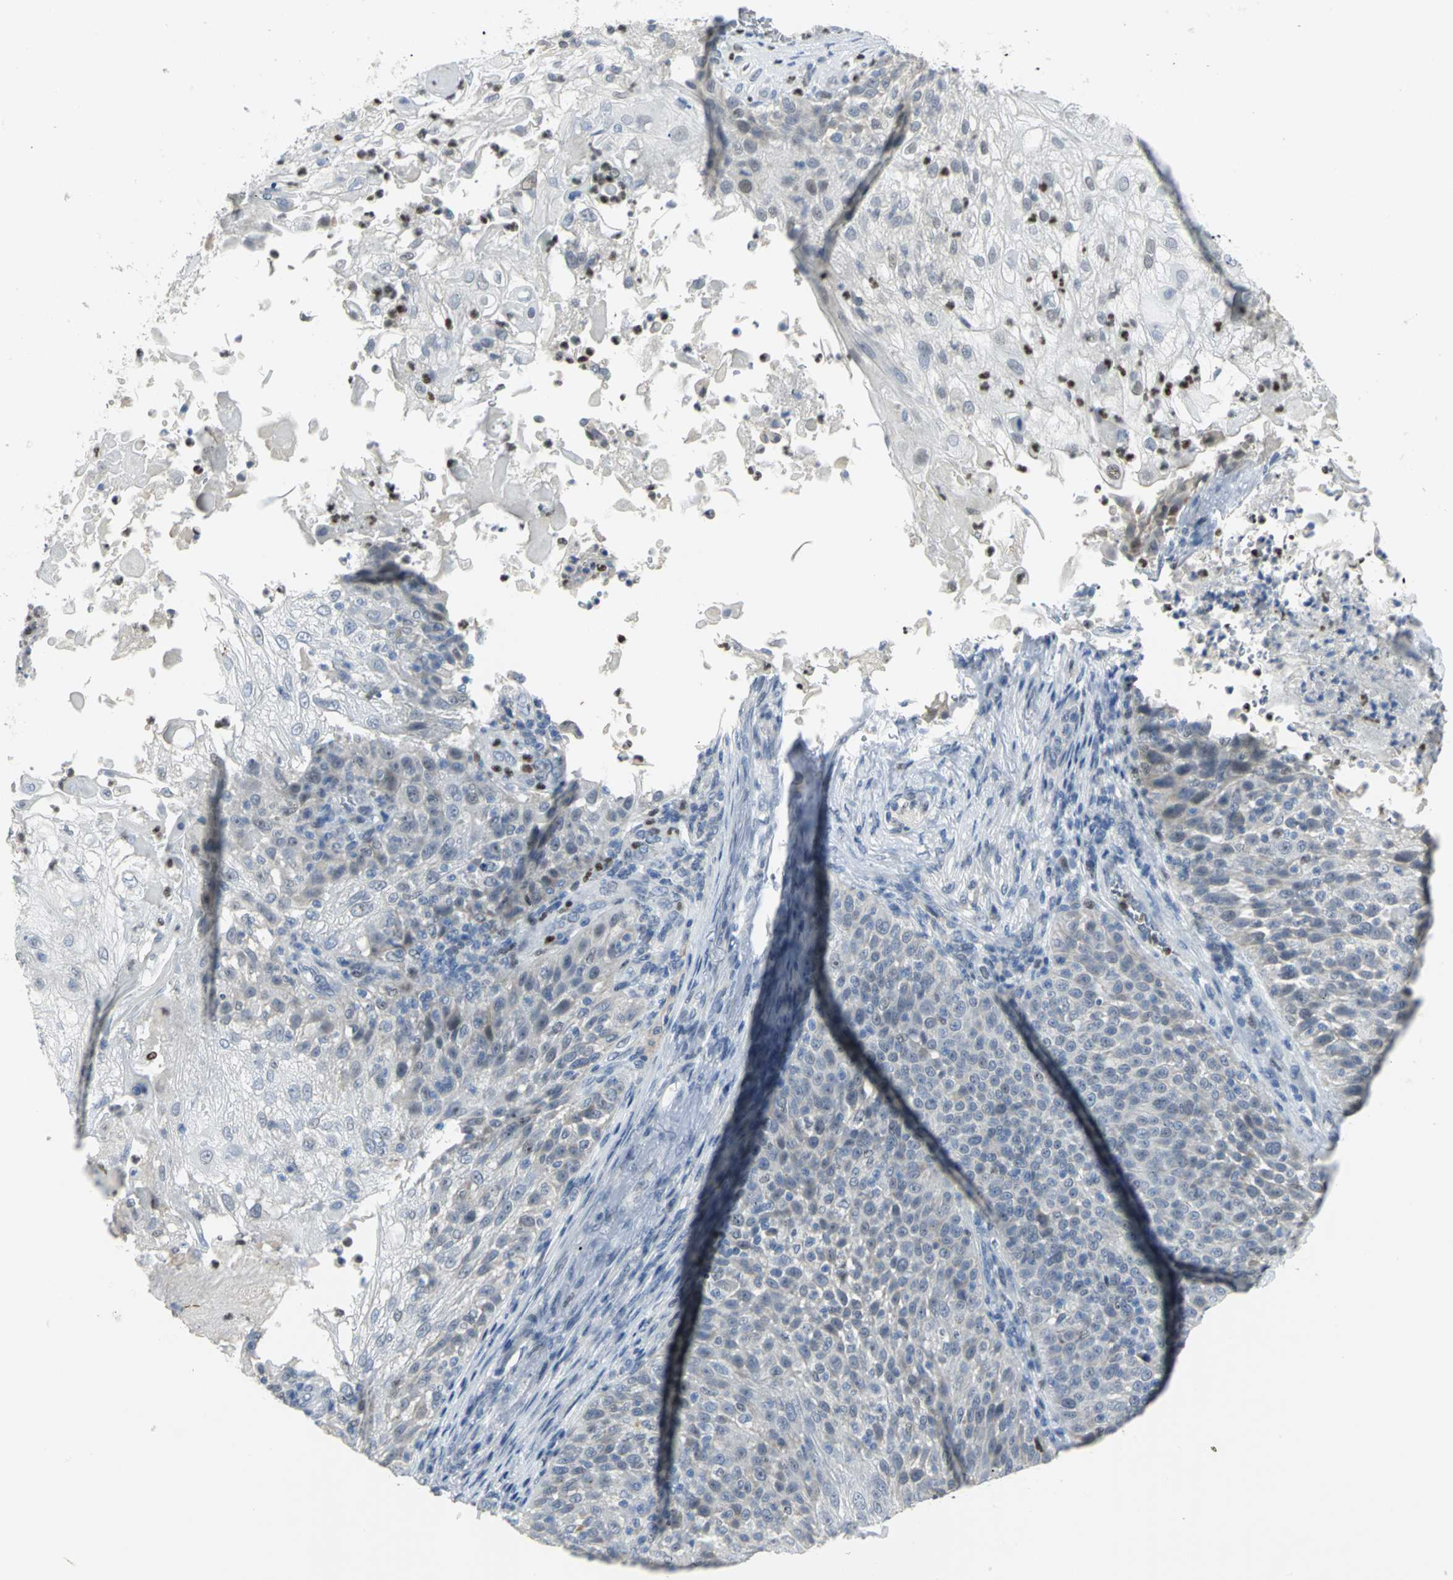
{"staining": {"intensity": "weak", "quantity": "25%-75%", "location": "cytoplasmic/membranous"}, "tissue": "skin cancer", "cell_type": "Tumor cells", "image_type": "cancer", "snomed": [{"axis": "morphology", "description": "Normal tissue, NOS"}, {"axis": "morphology", "description": "Squamous cell carcinoma, NOS"}, {"axis": "topography", "description": "Skin"}], "caption": "Skin squamous cell carcinoma was stained to show a protein in brown. There is low levels of weak cytoplasmic/membranous staining in about 25%-75% of tumor cells.", "gene": "BCL6", "patient": {"sex": "female", "age": 83}}